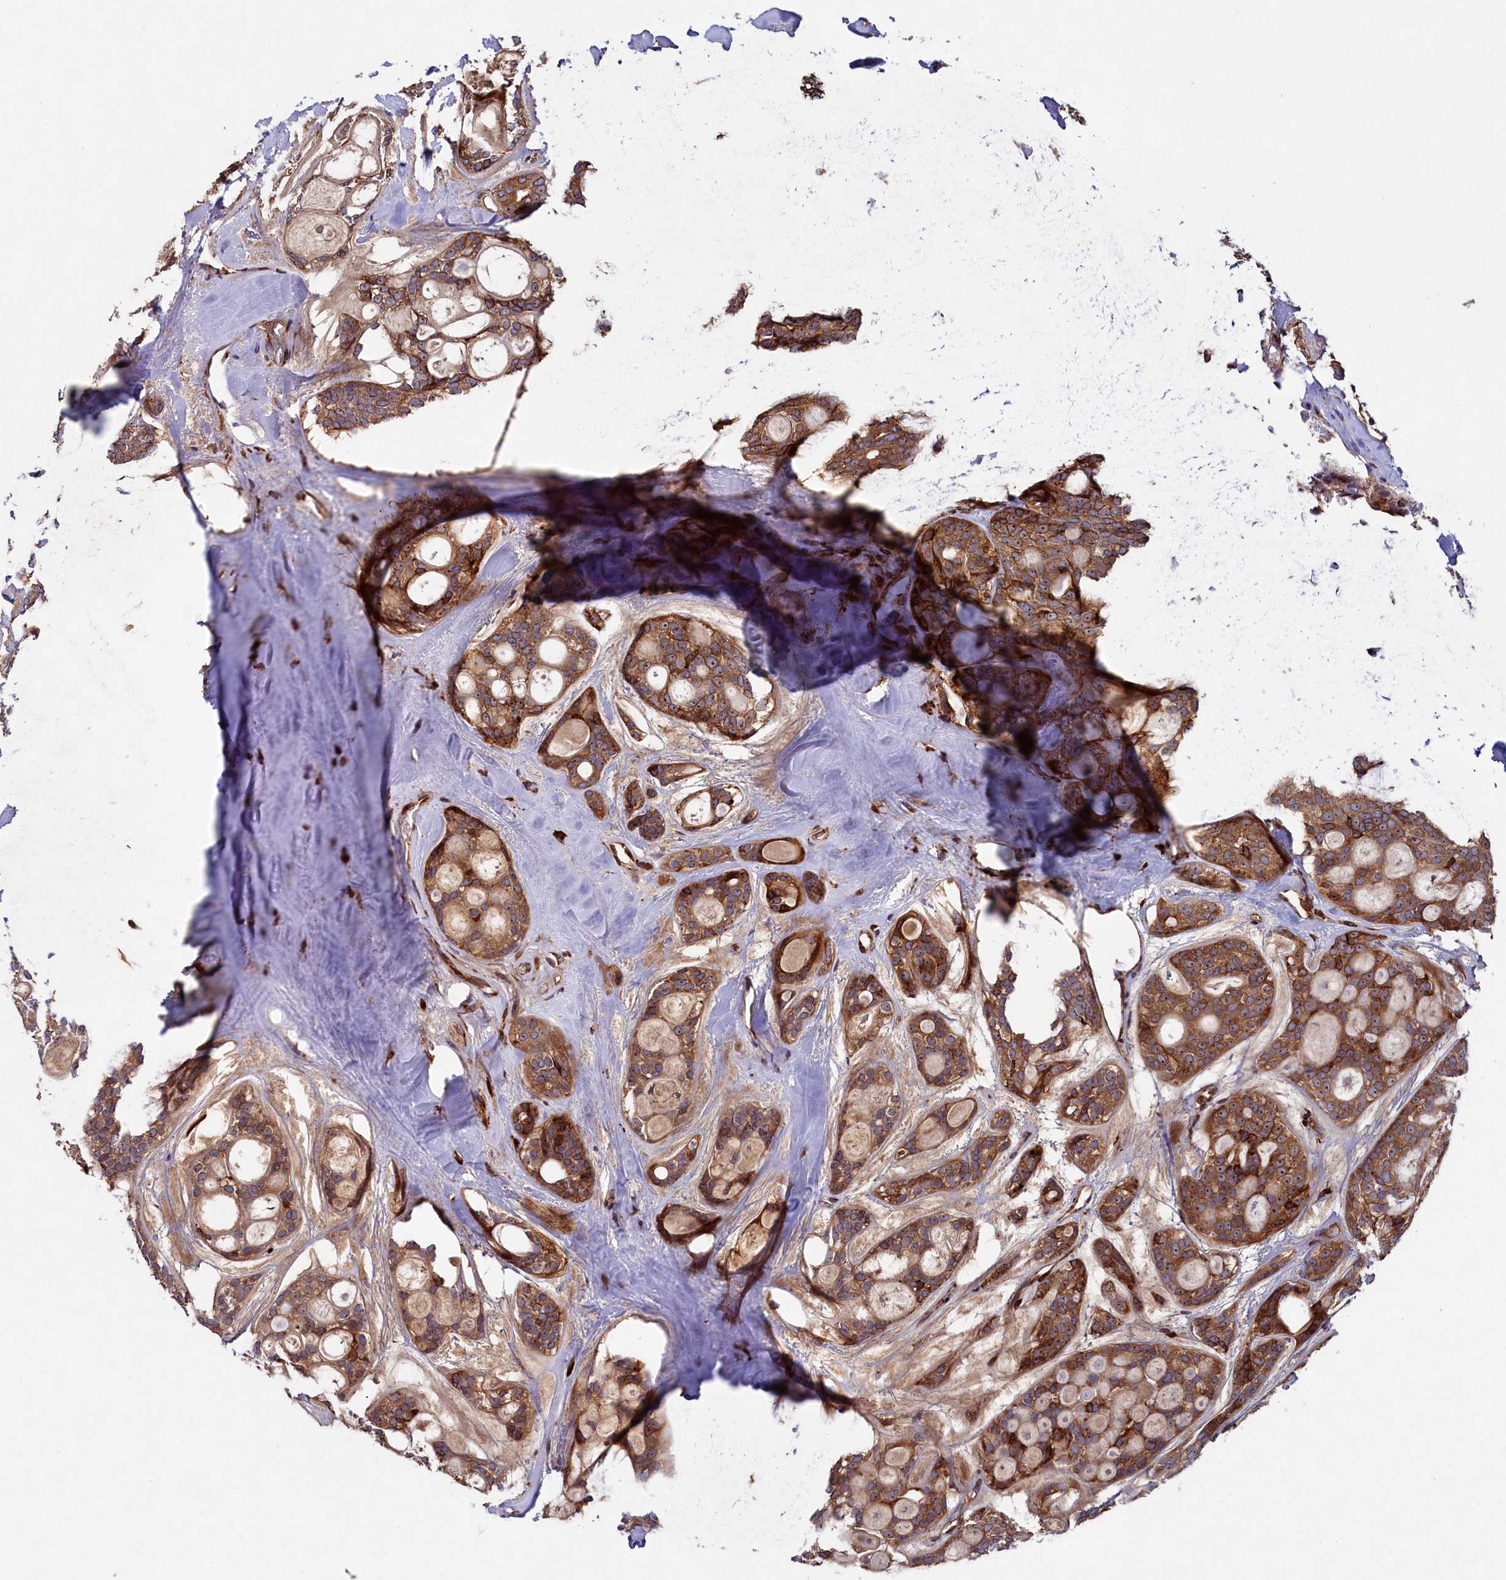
{"staining": {"intensity": "moderate", "quantity": ">75%", "location": "cytoplasmic/membranous,nuclear"}, "tissue": "head and neck cancer", "cell_type": "Tumor cells", "image_type": "cancer", "snomed": [{"axis": "morphology", "description": "Adenocarcinoma, NOS"}, {"axis": "topography", "description": "Head-Neck"}], "caption": "Brown immunohistochemical staining in adenocarcinoma (head and neck) exhibits moderate cytoplasmic/membranous and nuclear staining in approximately >75% of tumor cells.", "gene": "ARRDC4", "patient": {"sex": "male", "age": 66}}